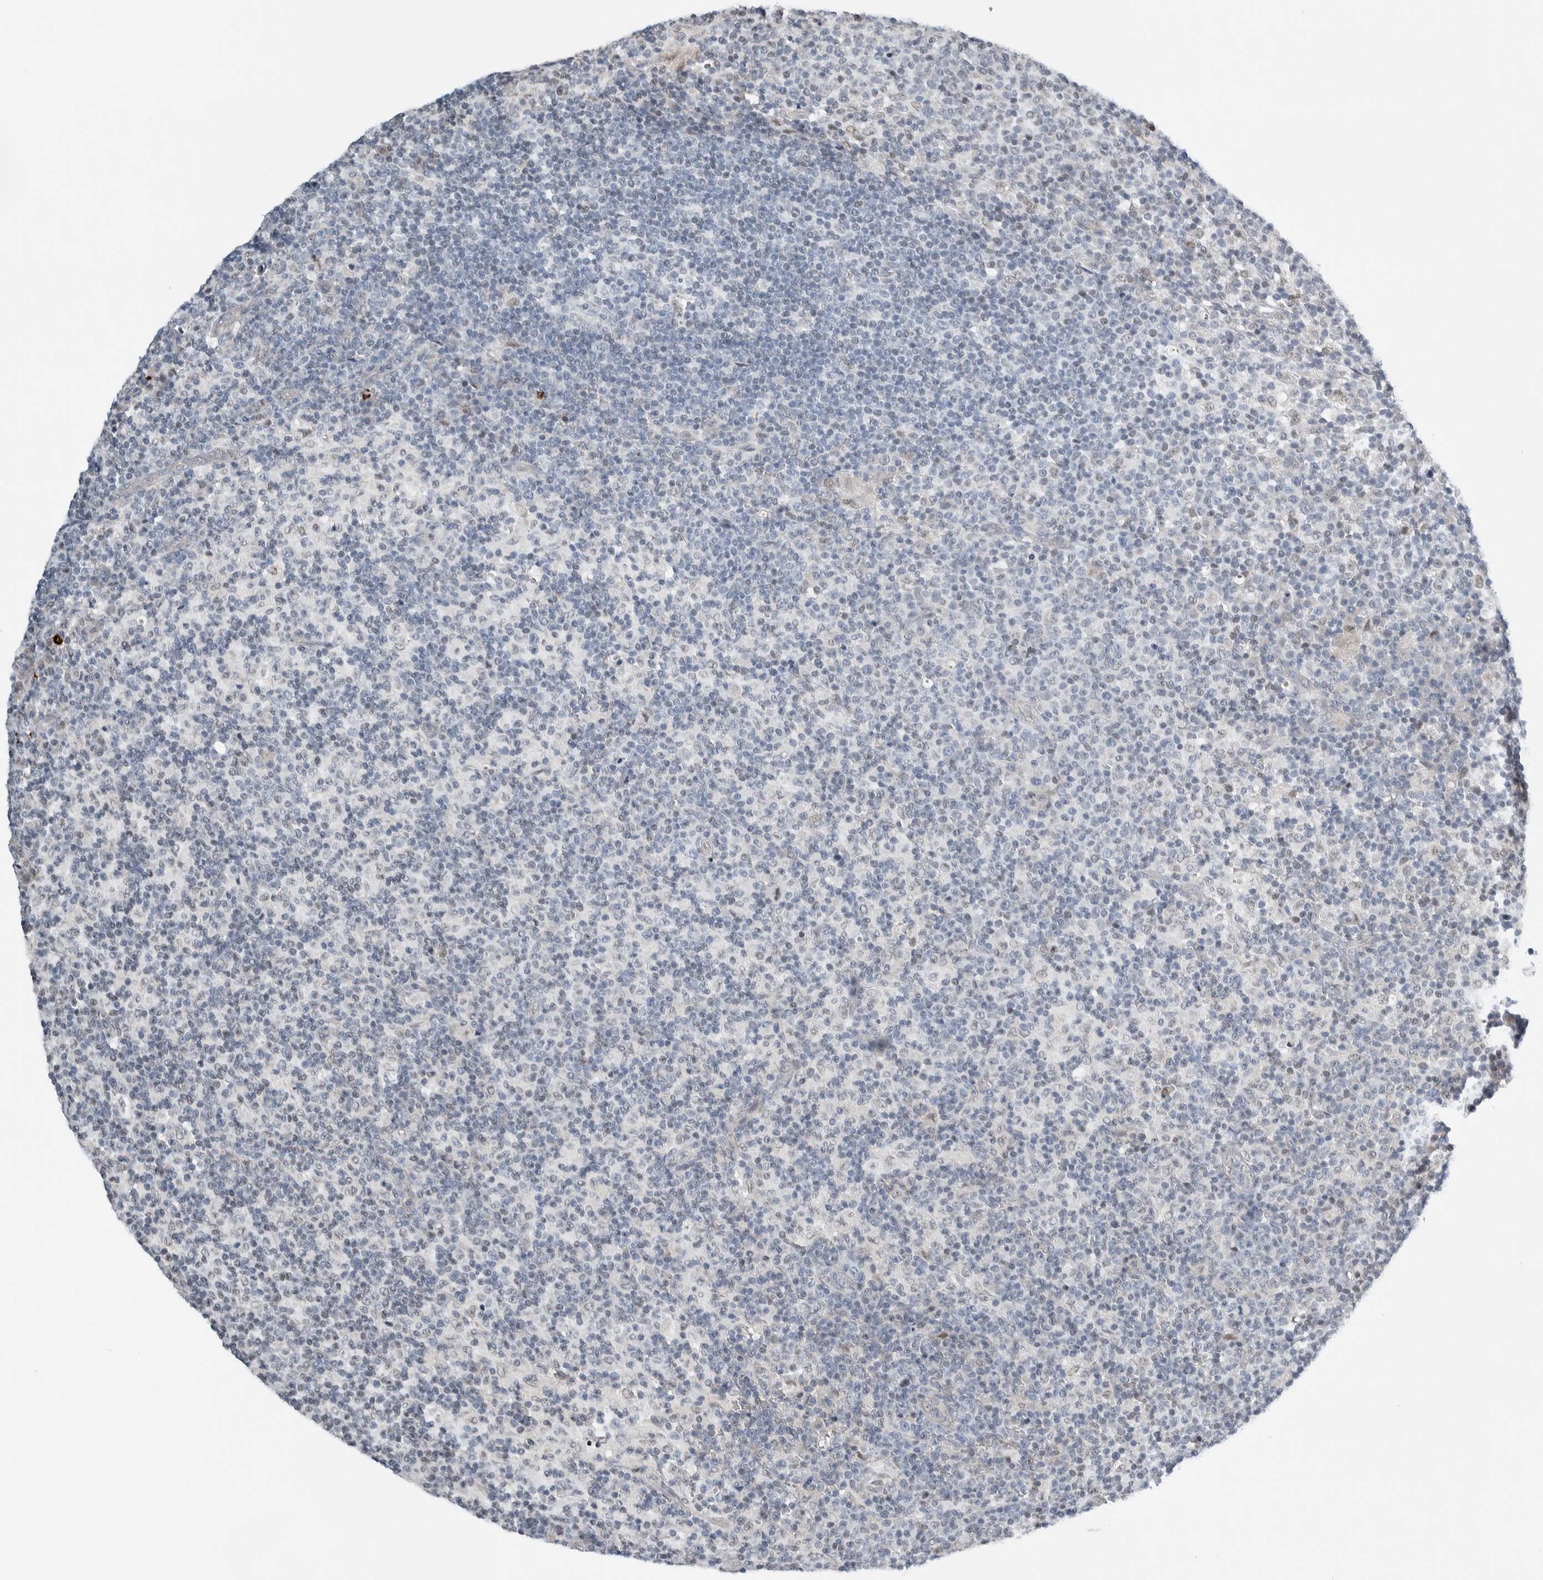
{"staining": {"intensity": "negative", "quantity": "none", "location": "none"}, "tissue": "lymph node", "cell_type": "Germinal center cells", "image_type": "normal", "snomed": [{"axis": "morphology", "description": "Normal tissue, NOS"}, {"axis": "morphology", "description": "Inflammation, NOS"}, {"axis": "topography", "description": "Lymph node"}], "caption": "The immunohistochemistry (IHC) histopathology image has no significant expression in germinal center cells of lymph node.", "gene": "NEUROD1", "patient": {"sex": "male", "age": 55}}